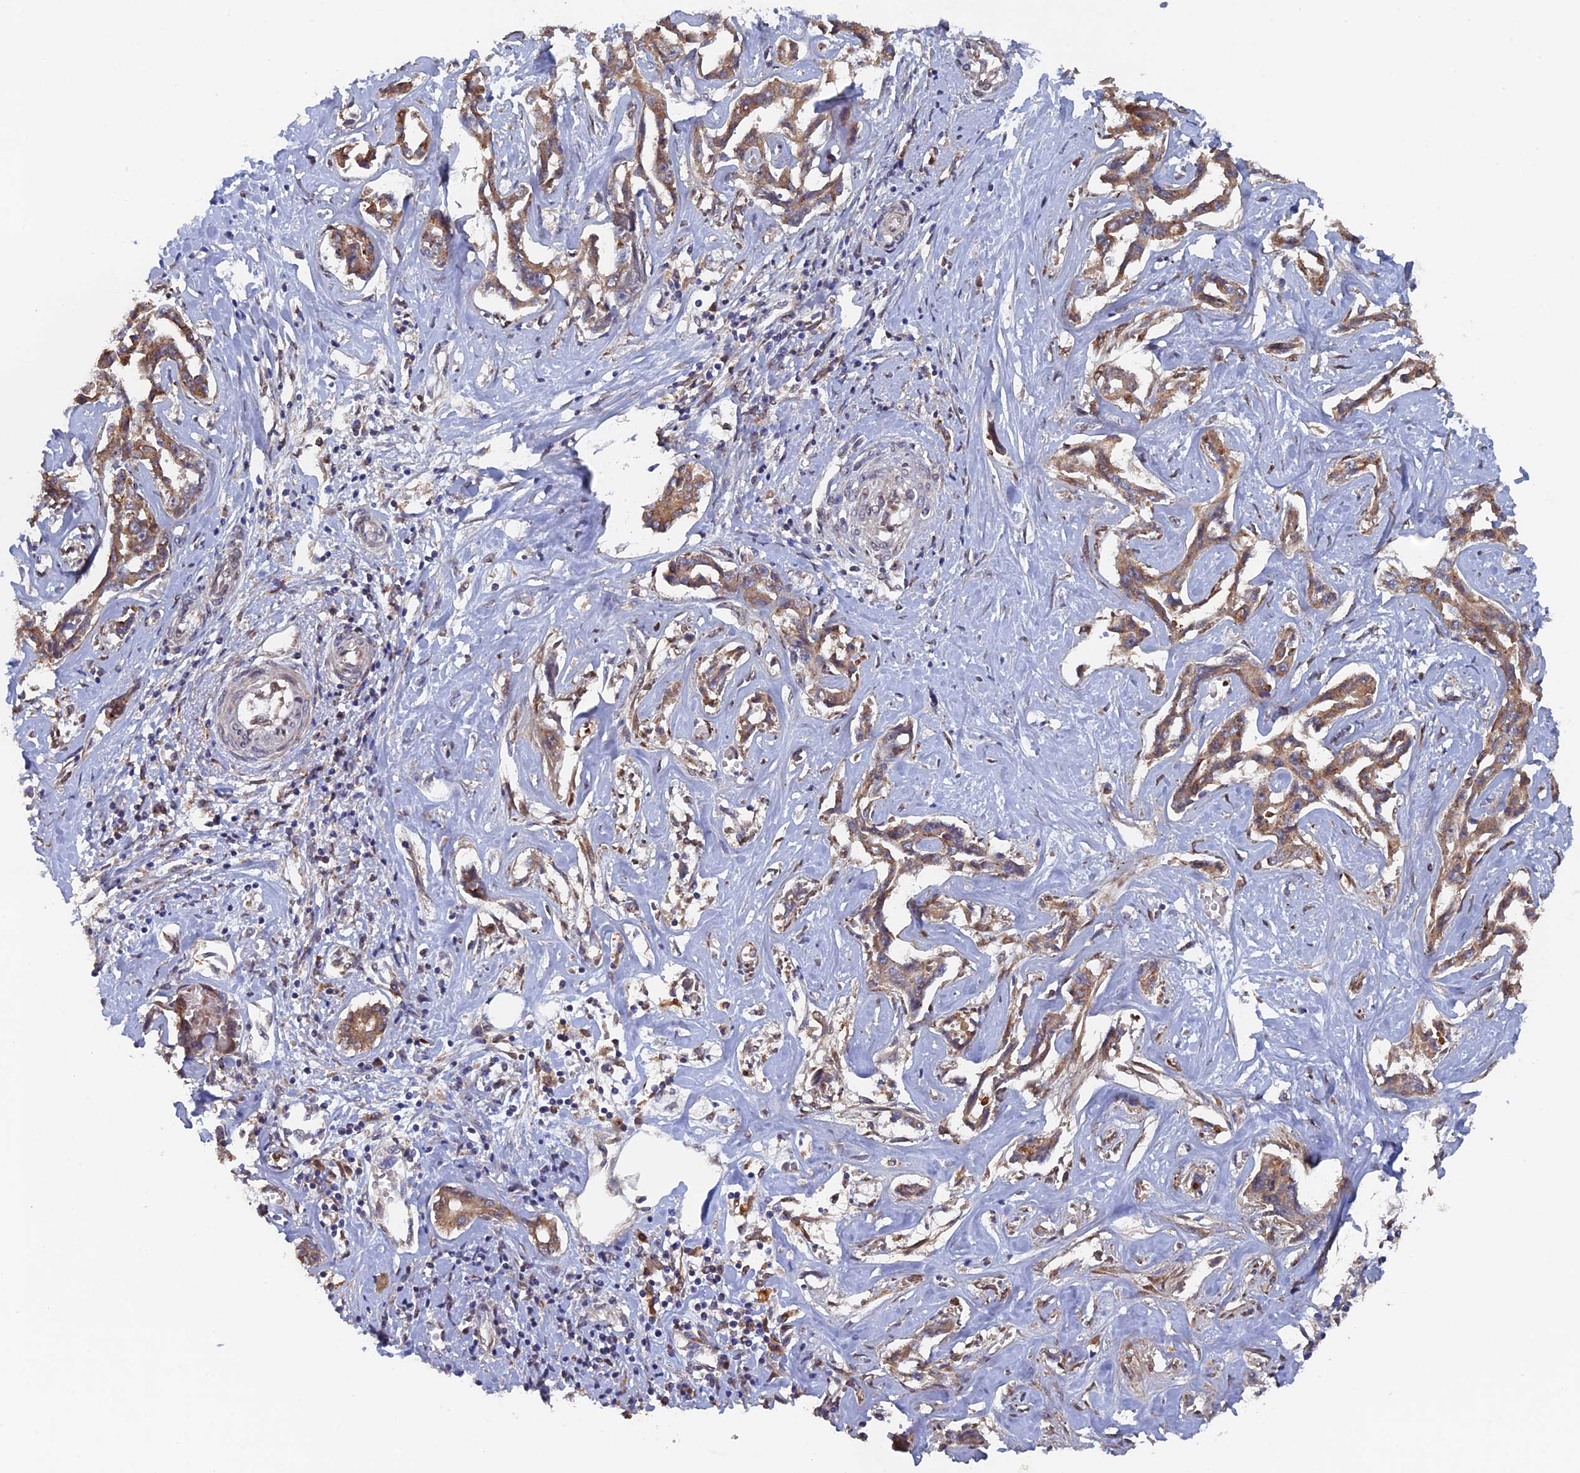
{"staining": {"intensity": "moderate", "quantity": ">75%", "location": "cytoplasmic/membranous"}, "tissue": "liver cancer", "cell_type": "Tumor cells", "image_type": "cancer", "snomed": [{"axis": "morphology", "description": "Cholangiocarcinoma"}, {"axis": "topography", "description": "Liver"}], "caption": "Tumor cells display medium levels of moderate cytoplasmic/membranous expression in about >75% of cells in human liver cholangiocarcinoma. Nuclei are stained in blue.", "gene": "VPS37C", "patient": {"sex": "male", "age": 59}}